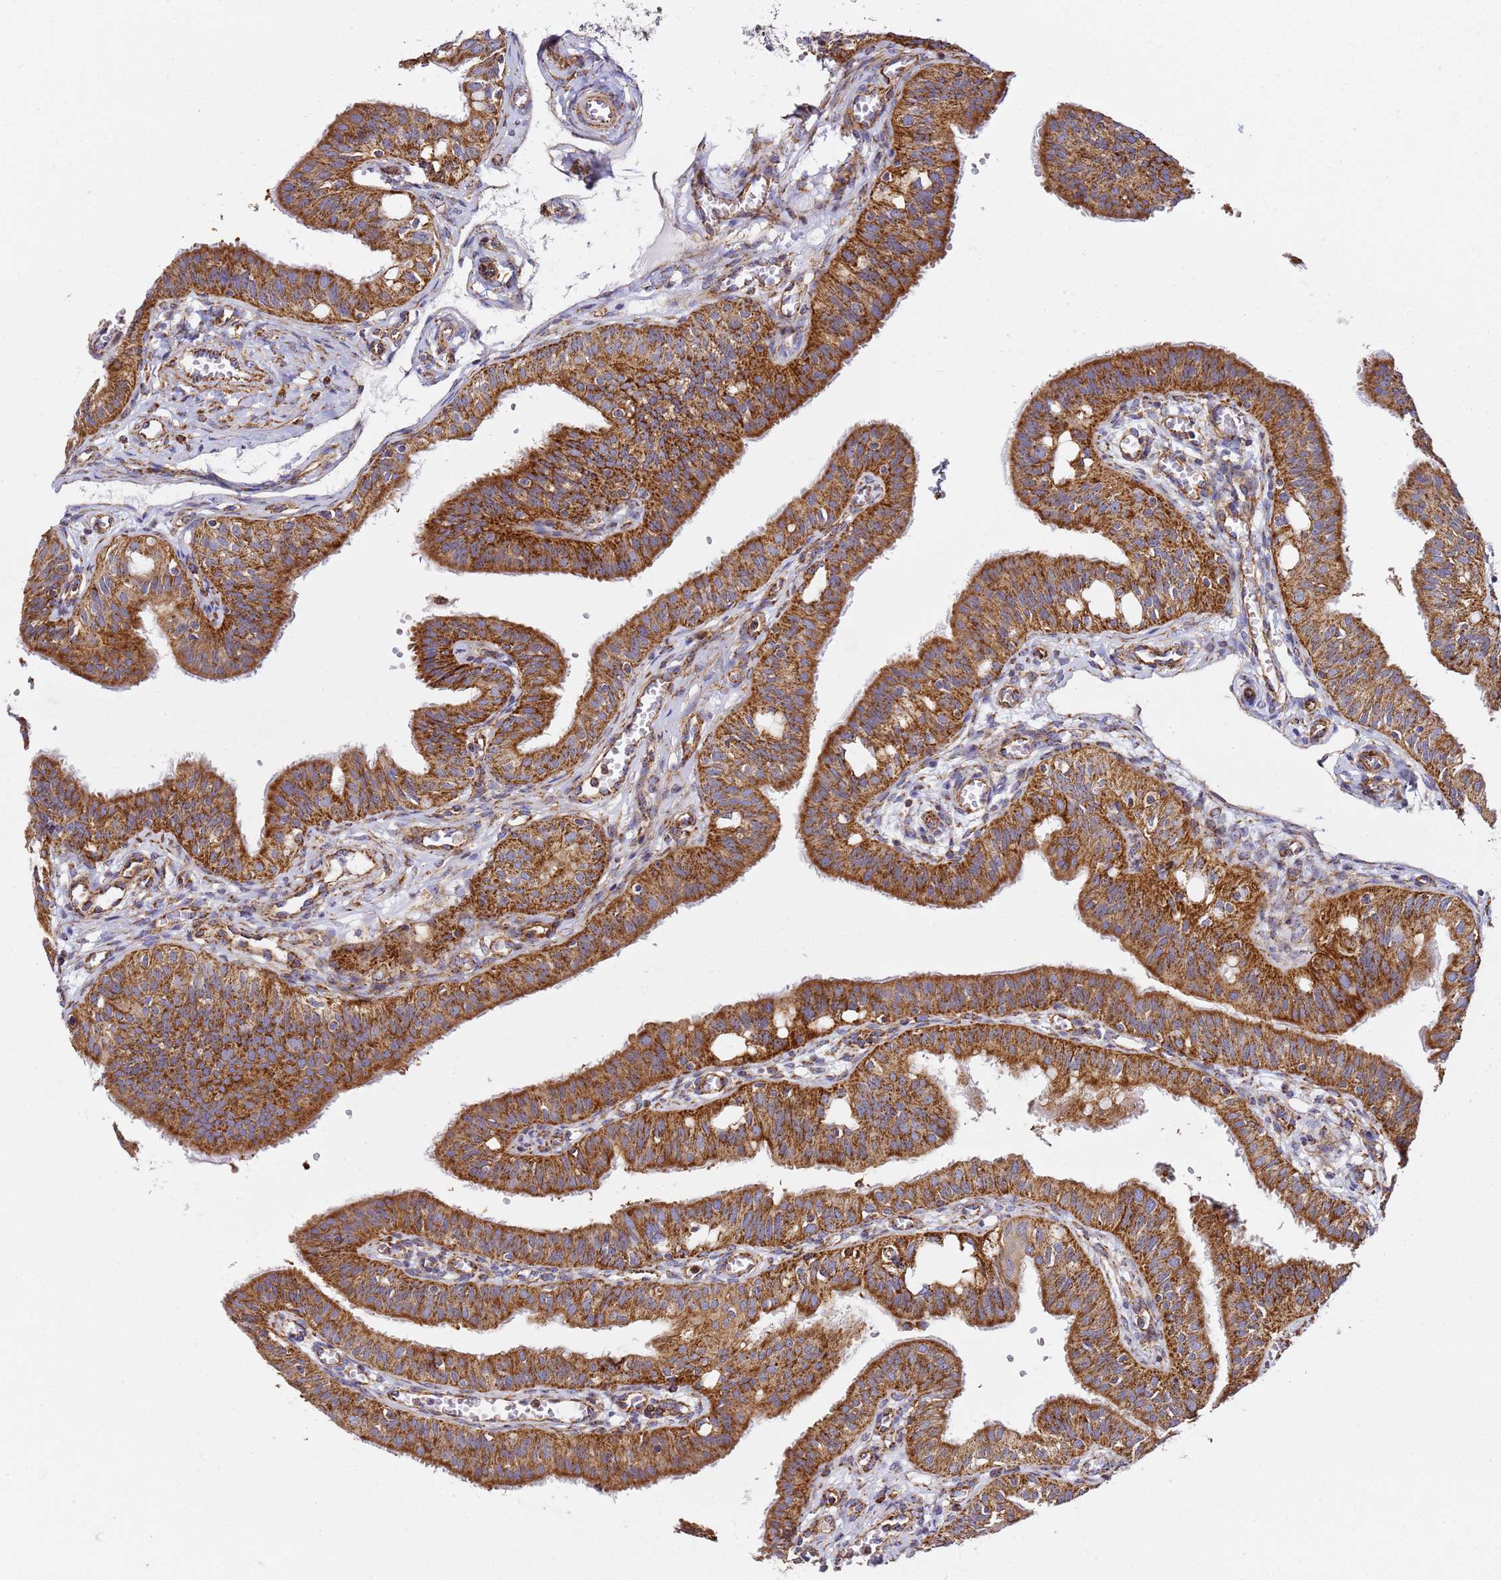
{"staining": {"intensity": "strong", "quantity": ">75%", "location": "cytoplasmic/membranous"}, "tissue": "fallopian tube", "cell_type": "Glandular cells", "image_type": "normal", "snomed": [{"axis": "morphology", "description": "Normal tissue, NOS"}, {"axis": "topography", "description": "Fallopian tube"}, {"axis": "topography", "description": "Ovary"}], "caption": "DAB (3,3'-diaminobenzidine) immunohistochemical staining of normal fallopian tube shows strong cytoplasmic/membranous protein staining in about >75% of glandular cells. The staining is performed using DAB (3,3'-diaminobenzidine) brown chromogen to label protein expression. The nuclei are counter-stained blue using hematoxylin.", "gene": "NDUFA3", "patient": {"sex": "female", "age": 42}}